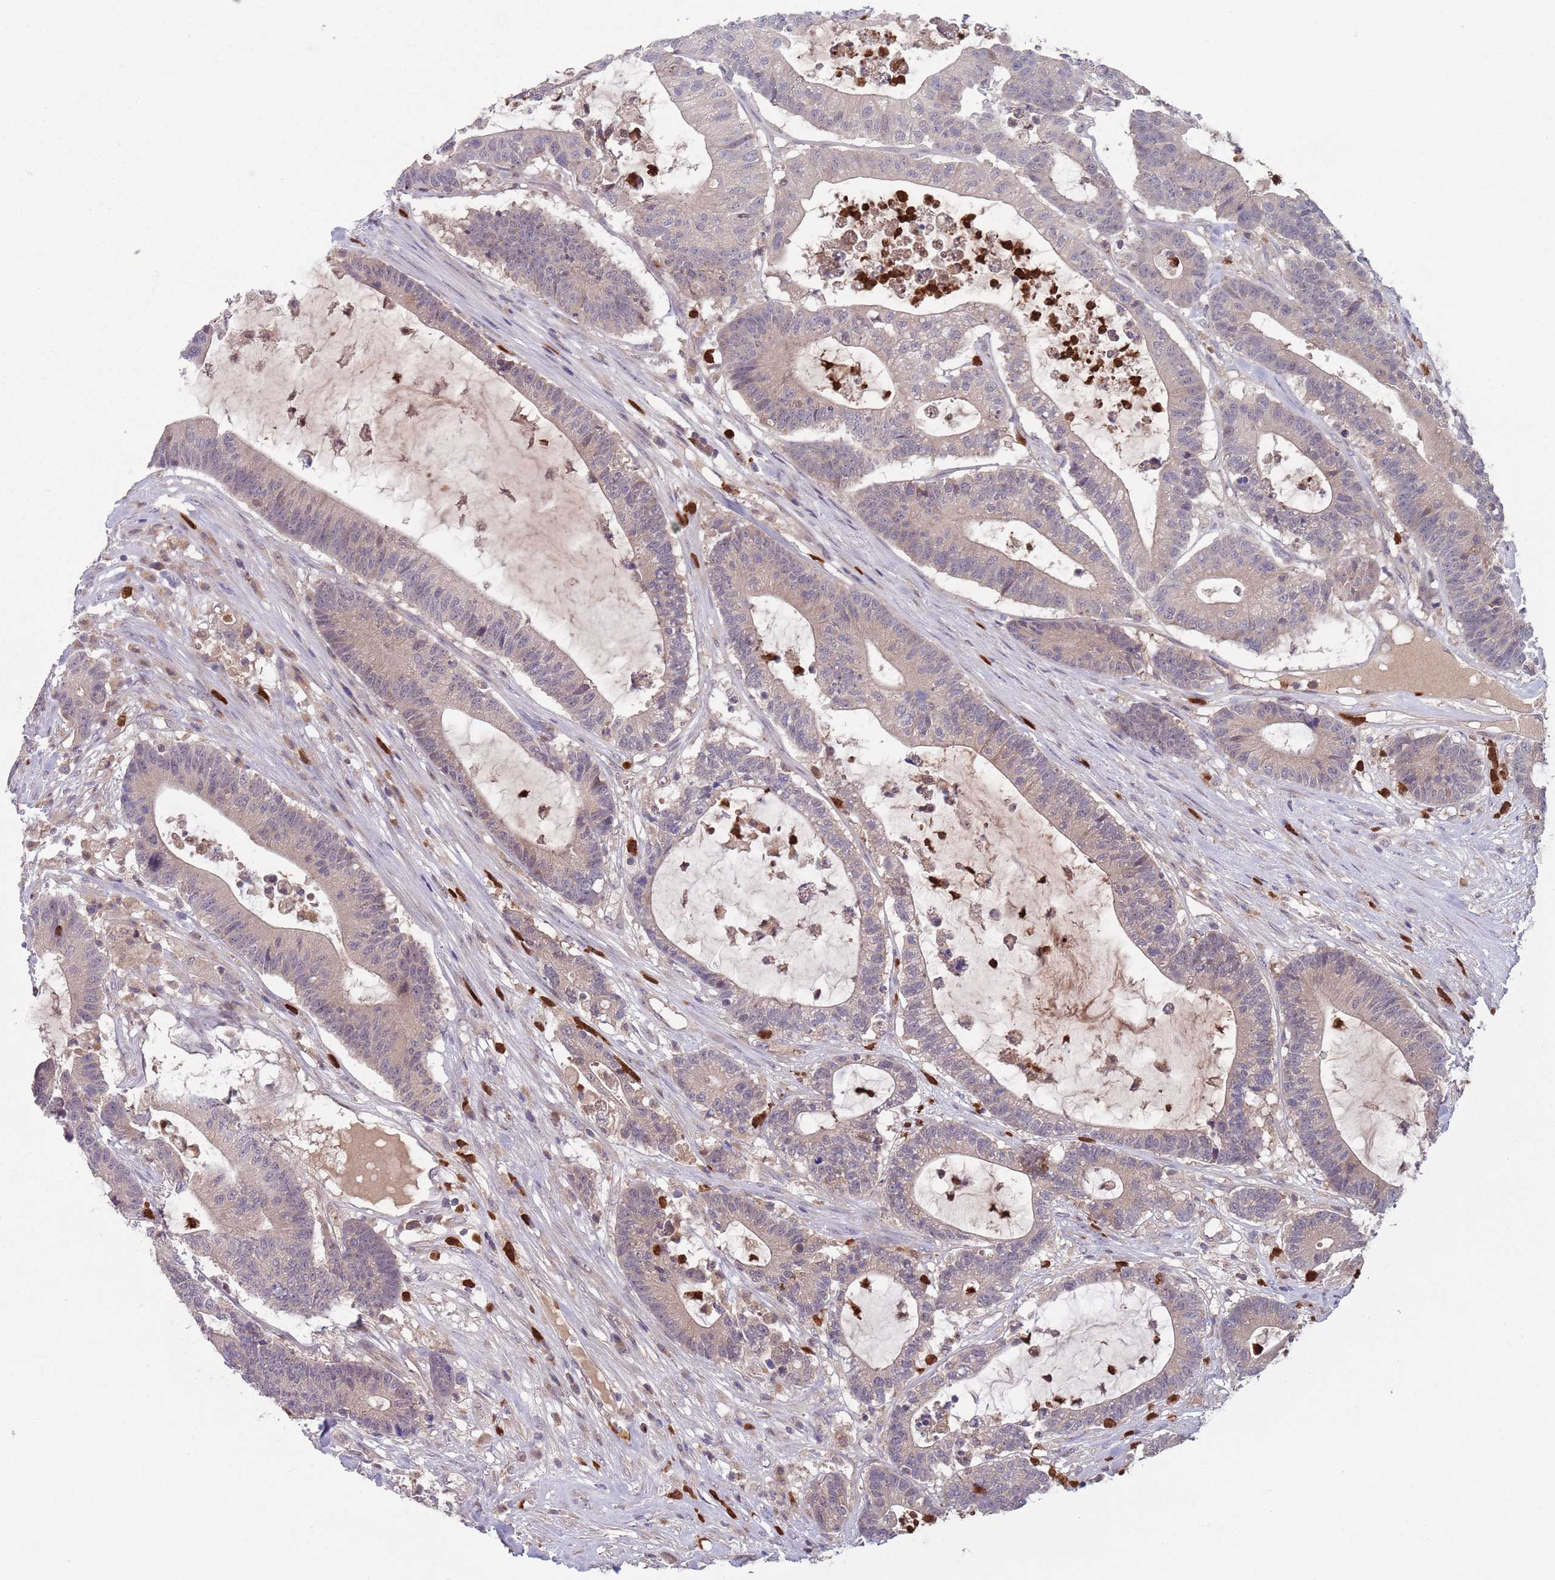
{"staining": {"intensity": "negative", "quantity": "none", "location": "none"}, "tissue": "colorectal cancer", "cell_type": "Tumor cells", "image_type": "cancer", "snomed": [{"axis": "morphology", "description": "Adenocarcinoma, NOS"}, {"axis": "topography", "description": "Colon"}], "caption": "Tumor cells show no significant protein expression in colorectal cancer.", "gene": "TYW1", "patient": {"sex": "female", "age": 84}}